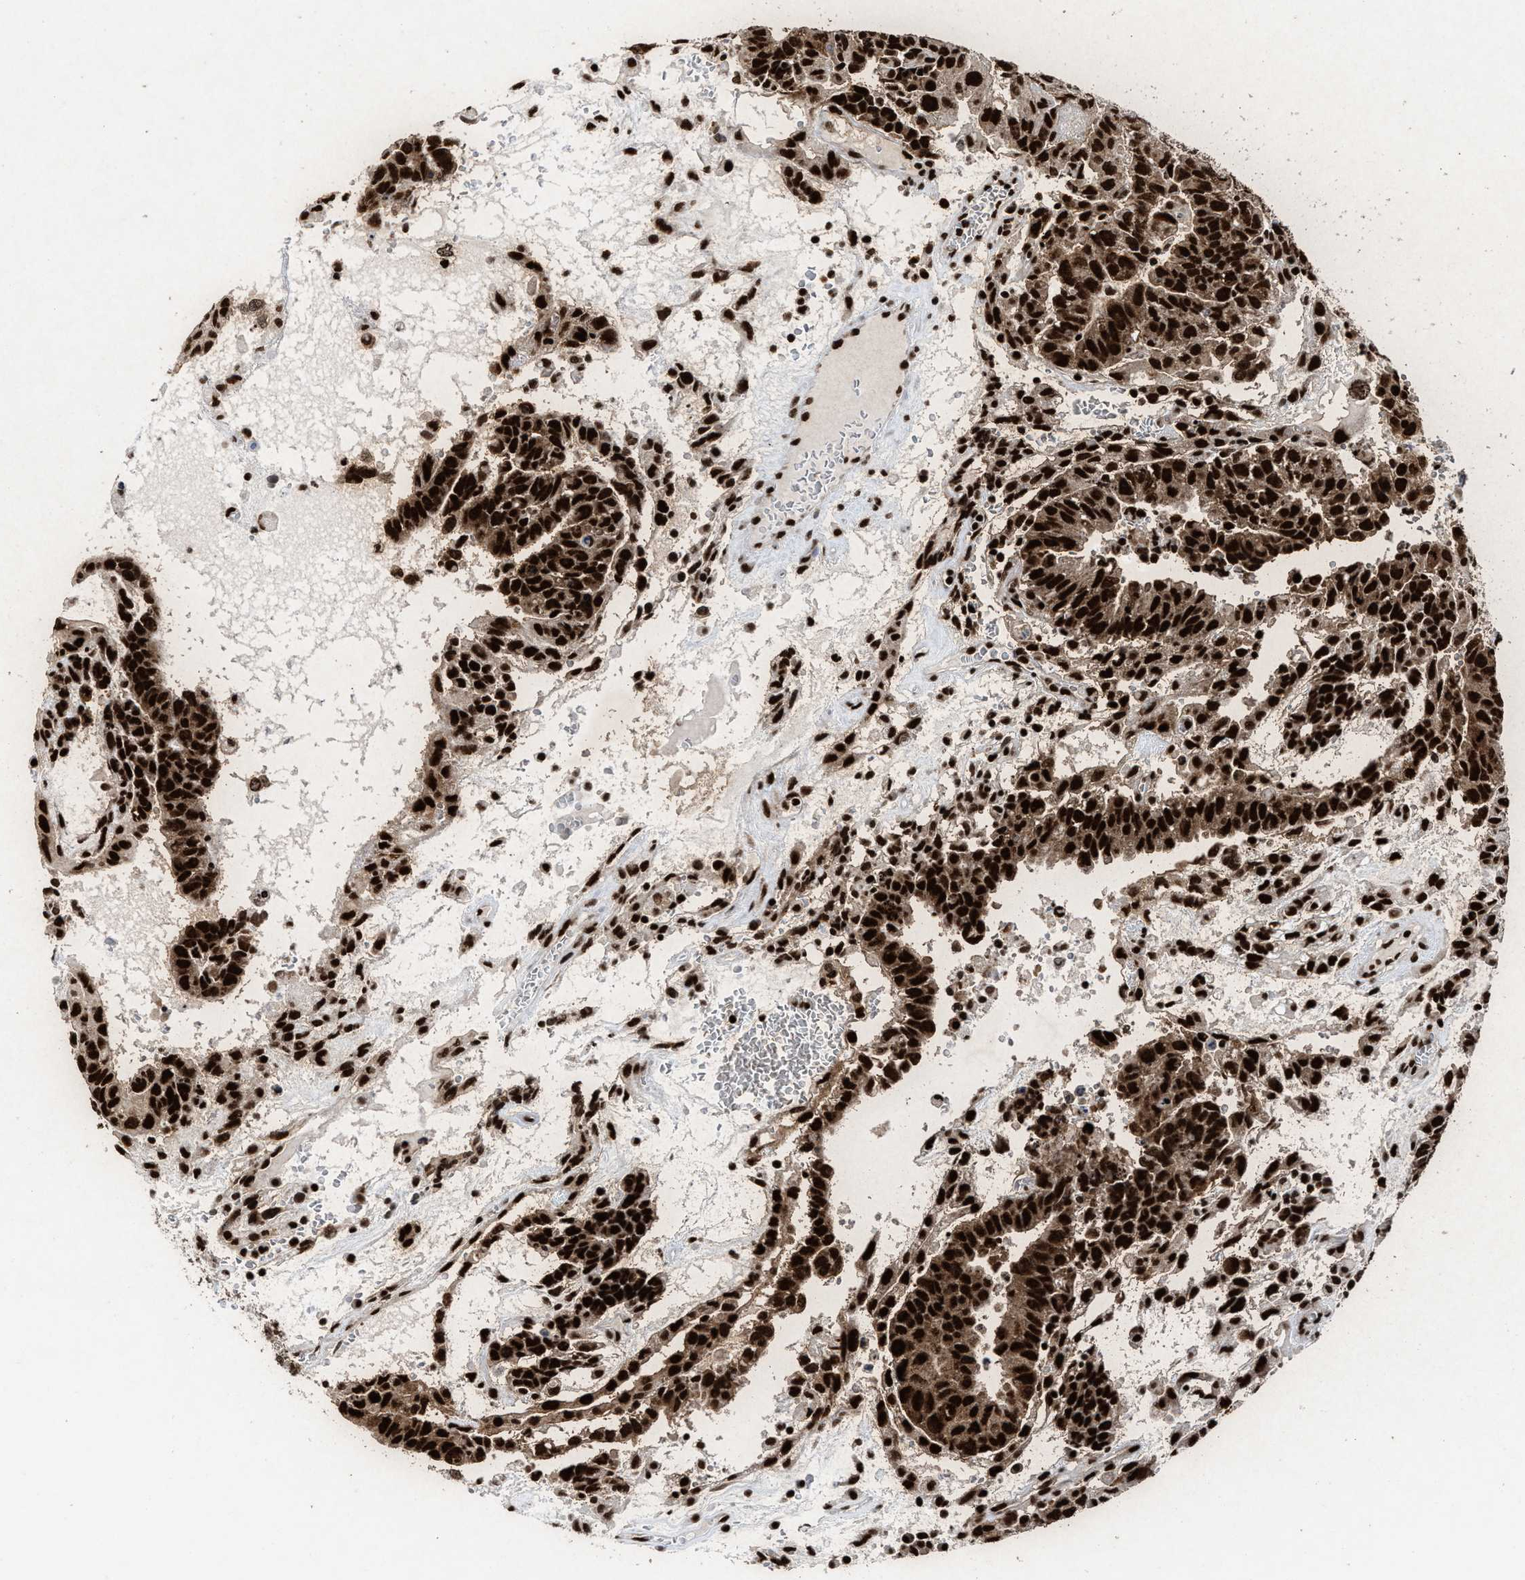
{"staining": {"intensity": "strong", "quantity": ">75%", "location": "cytoplasmic/membranous,nuclear"}, "tissue": "testis cancer", "cell_type": "Tumor cells", "image_type": "cancer", "snomed": [{"axis": "morphology", "description": "Seminoma, NOS"}, {"axis": "morphology", "description": "Carcinoma, Embryonal, NOS"}, {"axis": "topography", "description": "Testis"}], "caption": "A brown stain highlights strong cytoplasmic/membranous and nuclear expression of a protein in embryonal carcinoma (testis) tumor cells.", "gene": "ALYREF", "patient": {"sex": "male", "age": 52}}